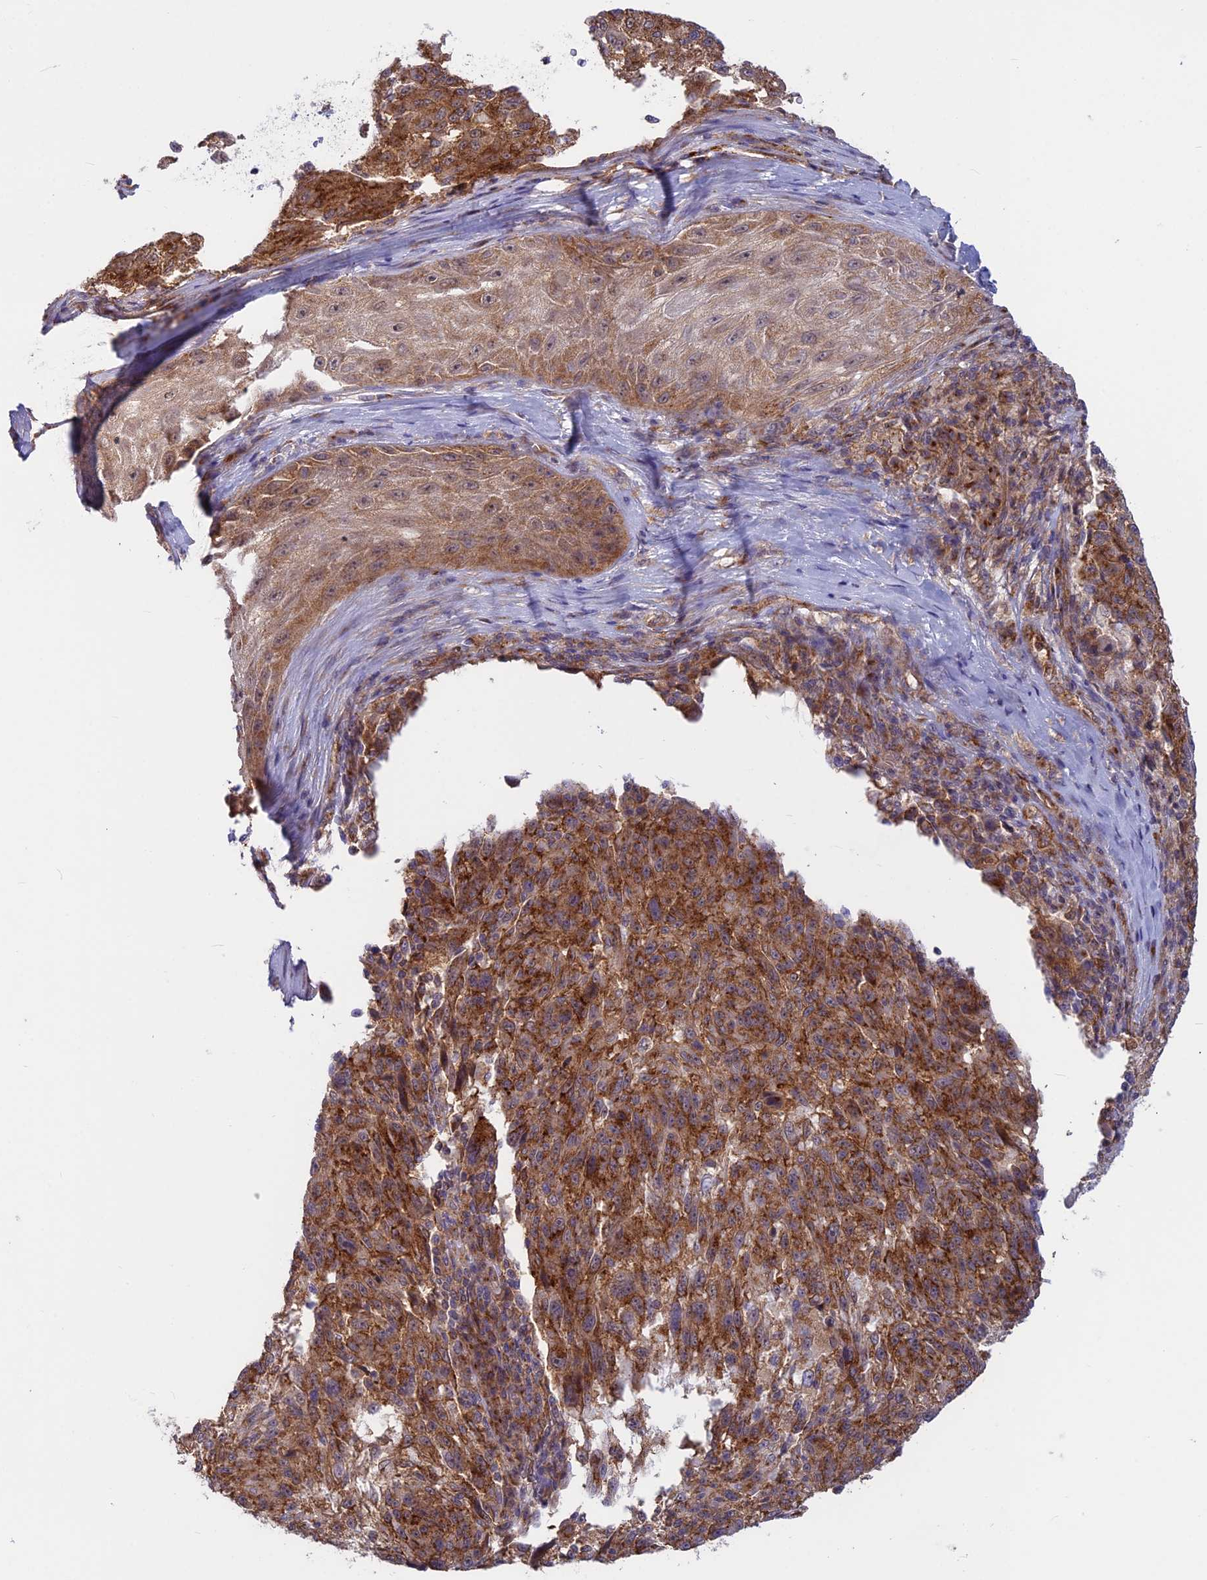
{"staining": {"intensity": "strong", "quantity": ">75%", "location": "cytoplasmic/membranous"}, "tissue": "melanoma", "cell_type": "Tumor cells", "image_type": "cancer", "snomed": [{"axis": "morphology", "description": "Malignant melanoma, NOS"}, {"axis": "topography", "description": "Skin"}], "caption": "A photomicrograph of melanoma stained for a protein shows strong cytoplasmic/membranous brown staining in tumor cells.", "gene": "CLINT1", "patient": {"sex": "male", "age": 53}}